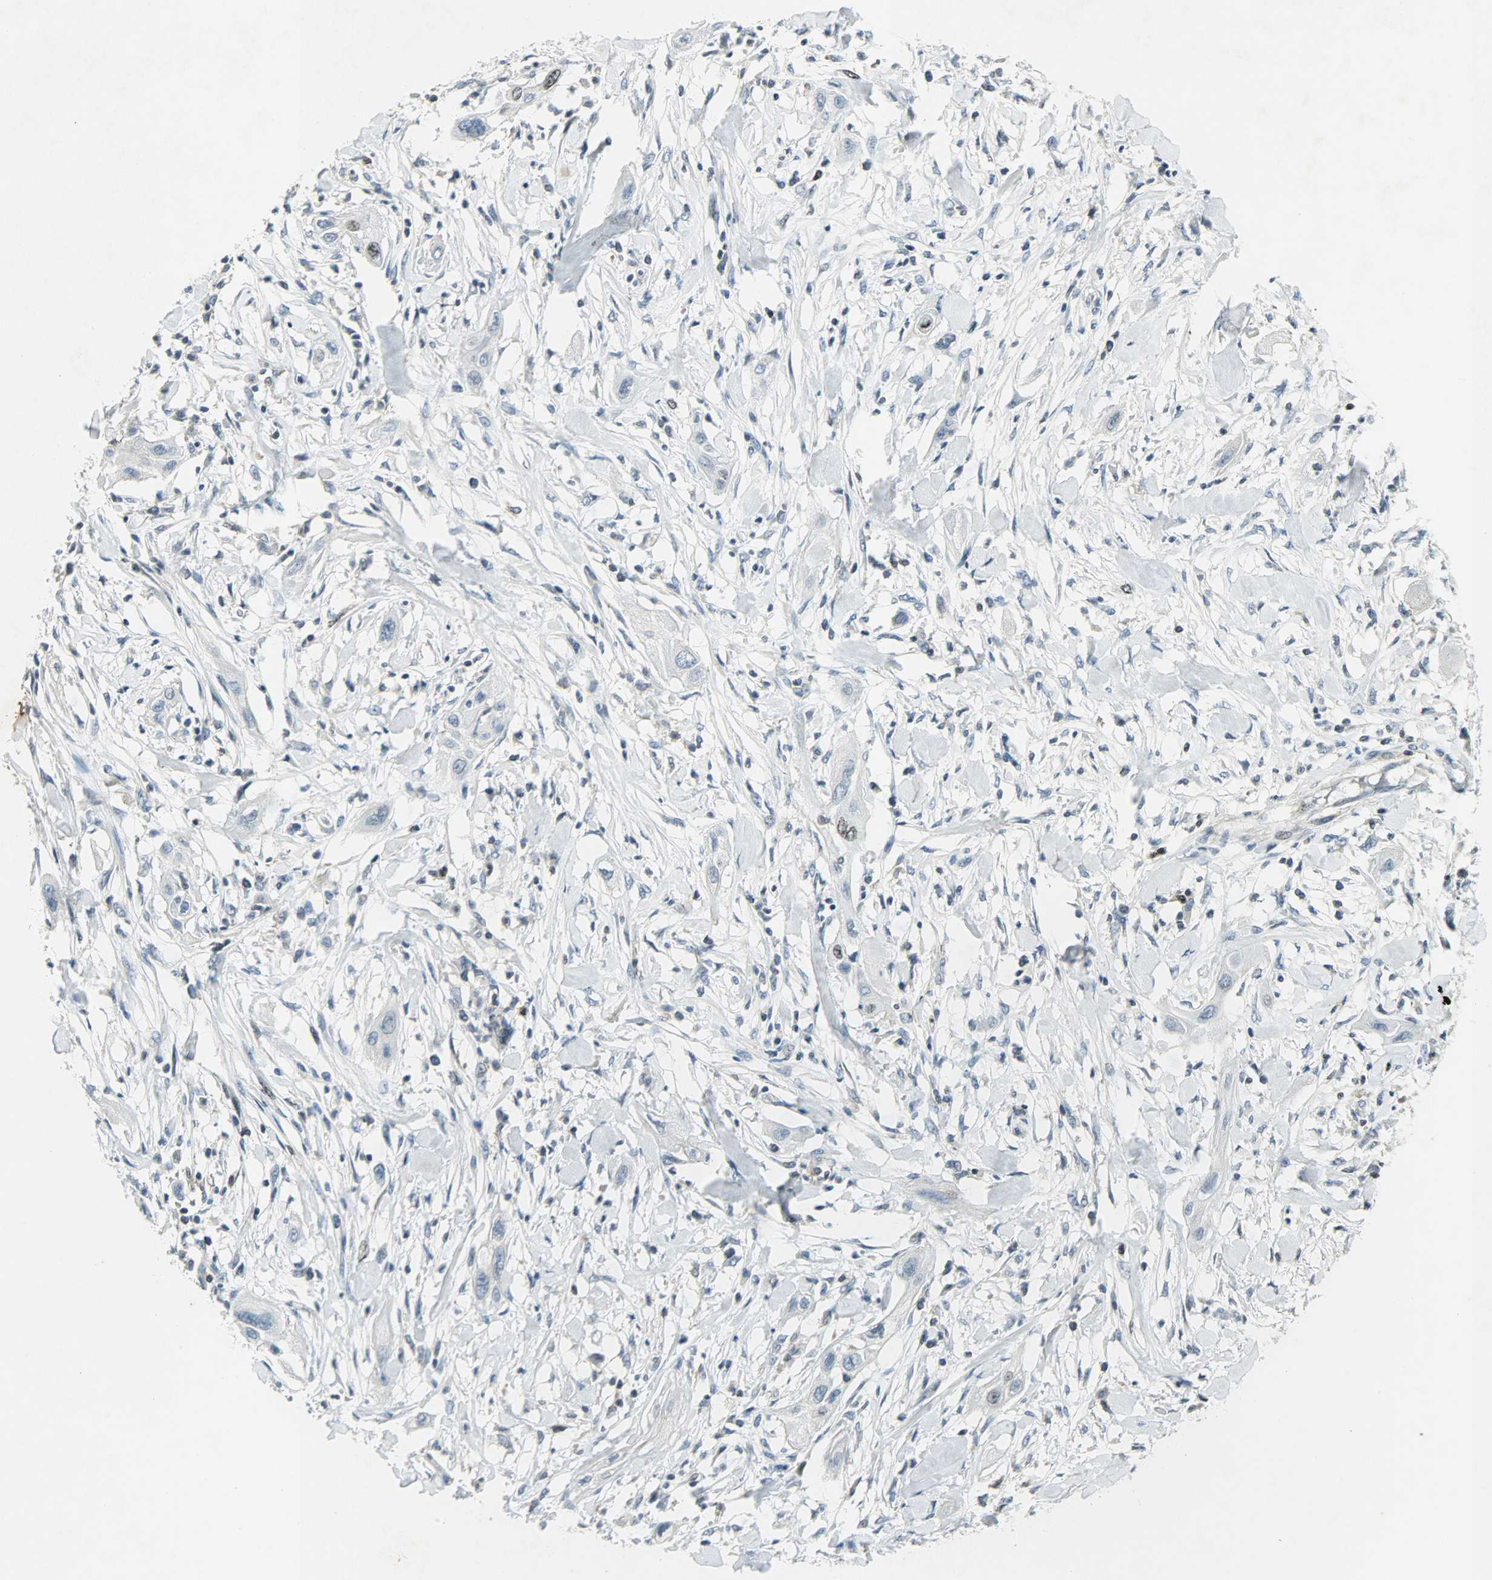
{"staining": {"intensity": "negative", "quantity": "none", "location": "none"}, "tissue": "lung cancer", "cell_type": "Tumor cells", "image_type": "cancer", "snomed": [{"axis": "morphology", "description": "Squamous cell carcinoma, NOS"}, {"axis": "topography", "description": "Lung"}], "caption": "There is no significant positivity in tumor cells of lung cancer (squamous cell carcinoma).", "gene": "AURKB", "patient": {"sex": "female", "age": 47}}